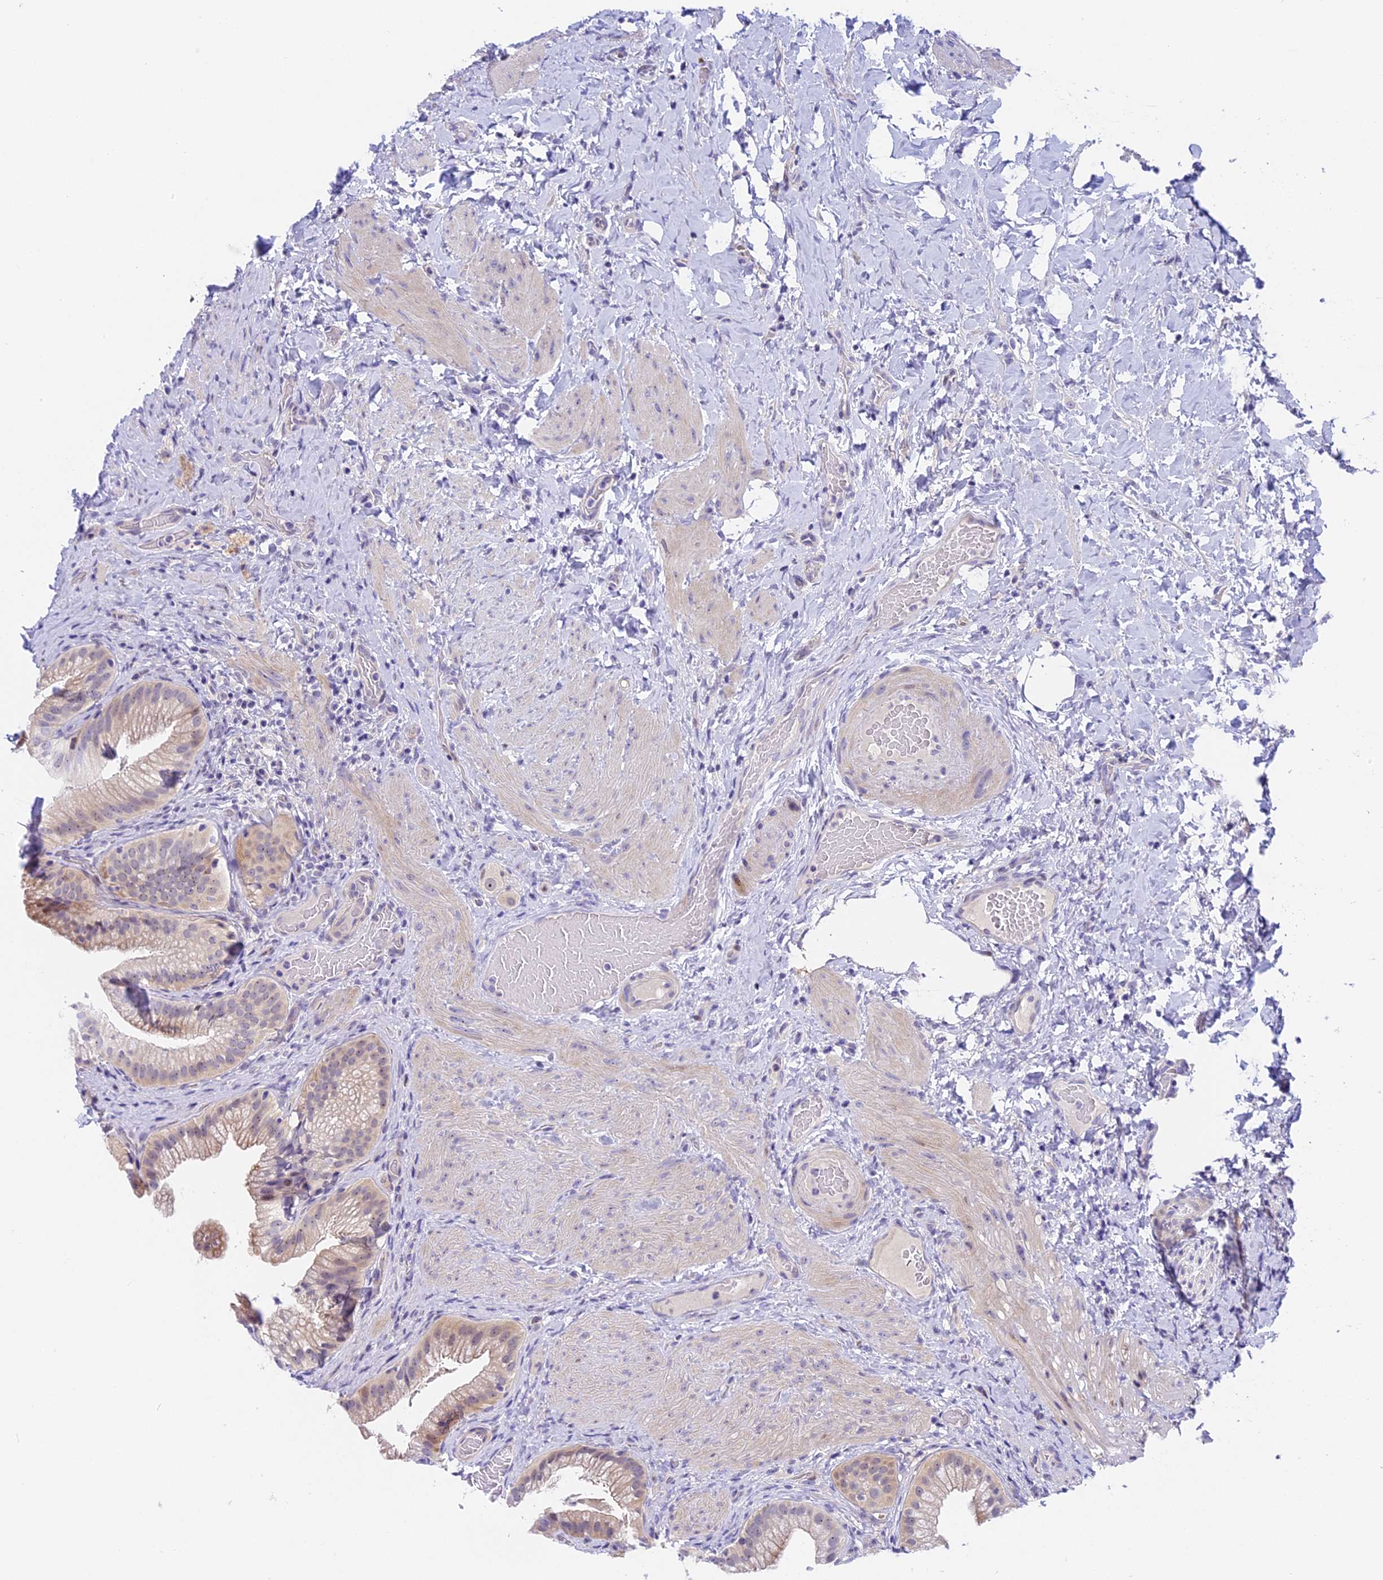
{"staining": {"intensity": "moderate", "quantity": "25%-75%", "location": "cytoplasmic/membranous,nuclear"}, "tissue": "gallbladder", "cell_type": "Glandular cells", "image_type": "normal", "snomed": [{"axis": "morphology", "description": "Normal tissue, NOS"}, {"axis": "morphology", "description": "Inflammation, NOS"}, {"axis": "topography", "description": "Gallbladder"}], "caption": "There is medium levels of moderate cytoplasmic/membranous,nuclear staining in glandular cells of unremarkable gallbladder, as demonstrated by immunohistochemical staining (brown color).", "gene": "MIDN", "patient": {"sex": "male", "age": 51}}